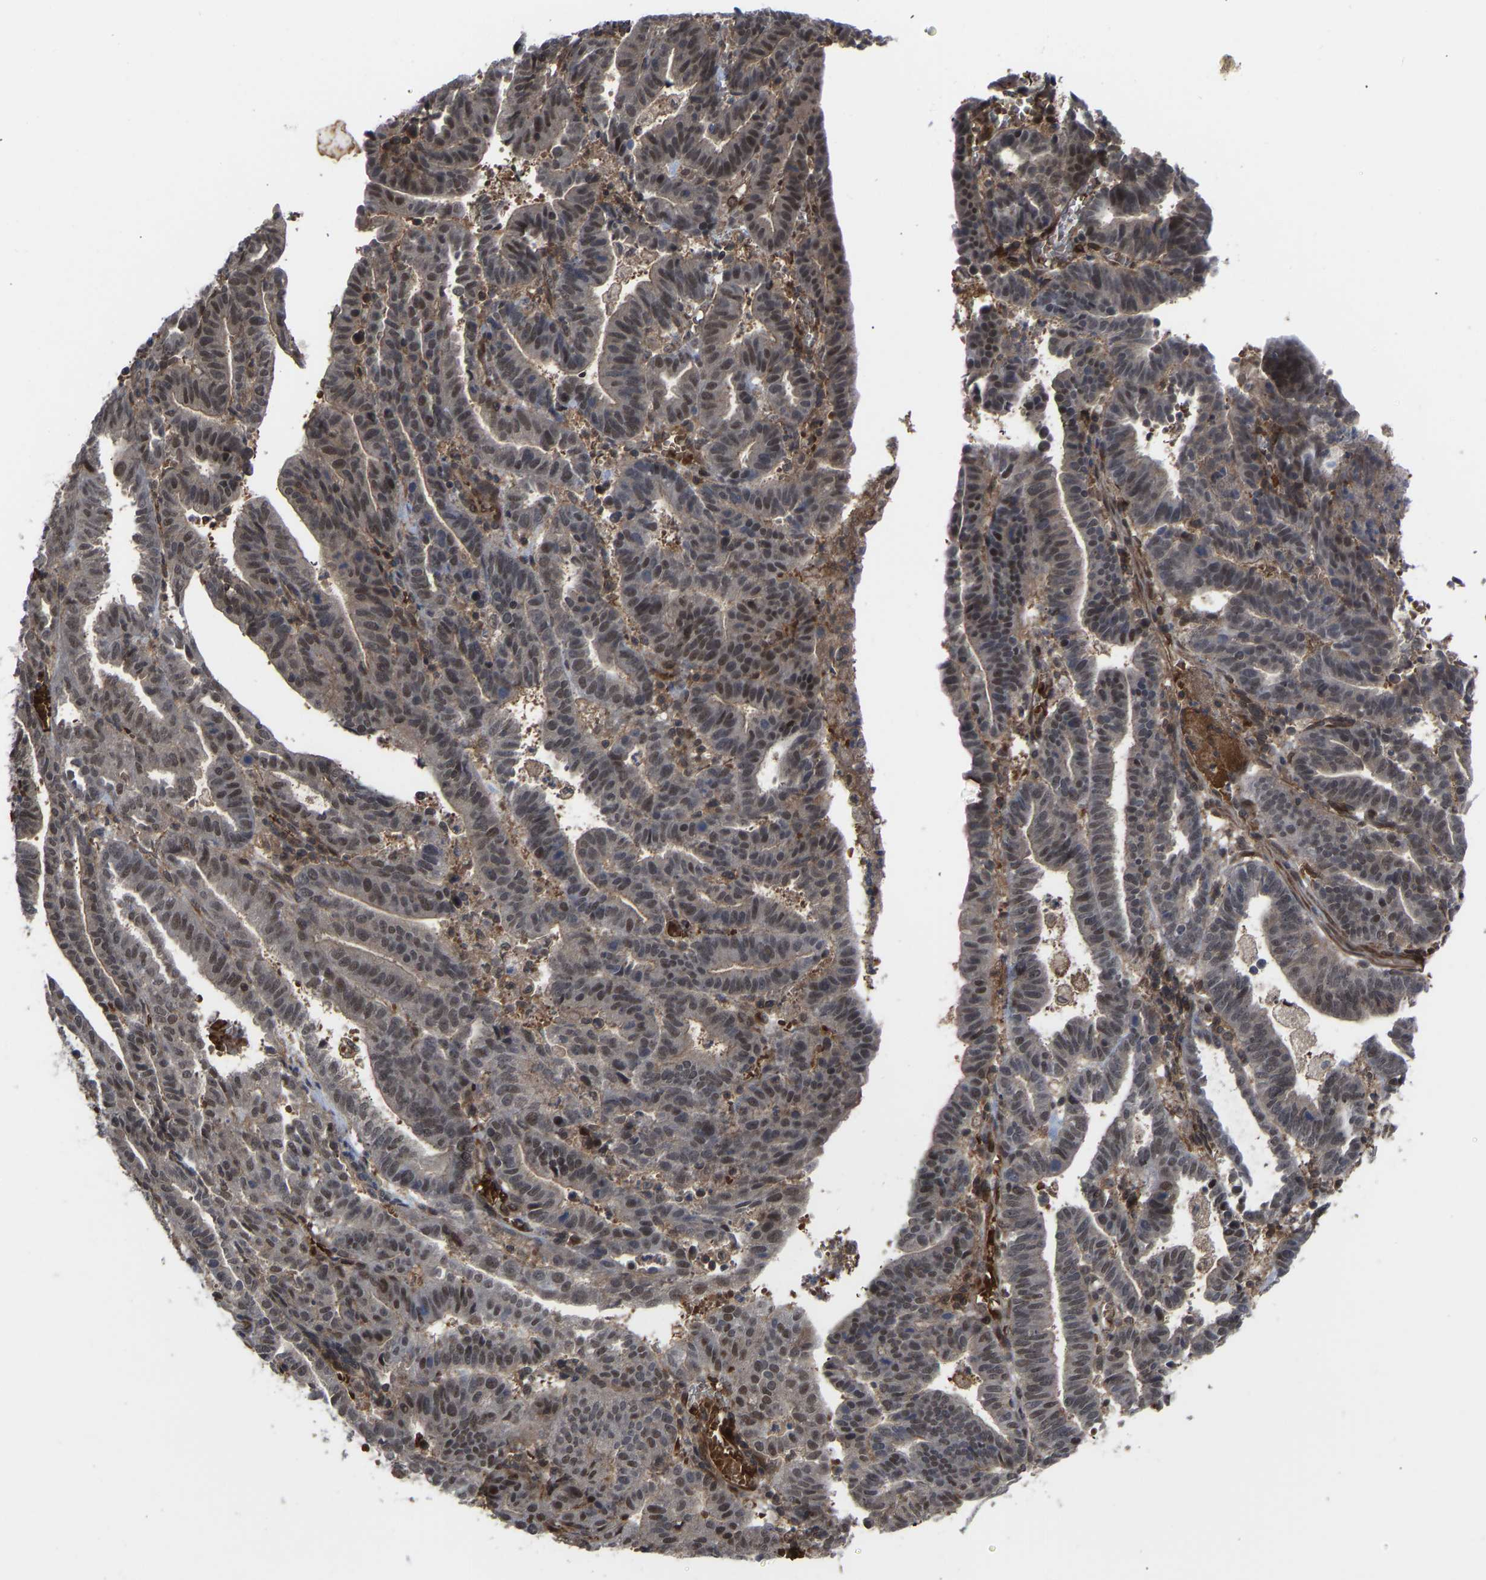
{"staining": {"intensity": "moderate", "quantity": "25%-75%", "location": "nuclear"}, "tissue": "endometrial cancer", "cell_type": "Tumor cells", "image_type": "cancer", "snomed": [{"axis": "morphology", "description": "Adenocarcinoma, NOS"}, {"axis": "topography", "description": "Uterus"}], "caption": "High-magnification brightfield microscopy of endometrial adenocarcinoma stained with DAB (brown) and counterstained with hematoxylin (blue). tumor cells exhibit moderate nuclear positivity is present in about25%-75% of cells.", "gene": "CYP7B1", "patient": {"sex": "female", "age": 83}}